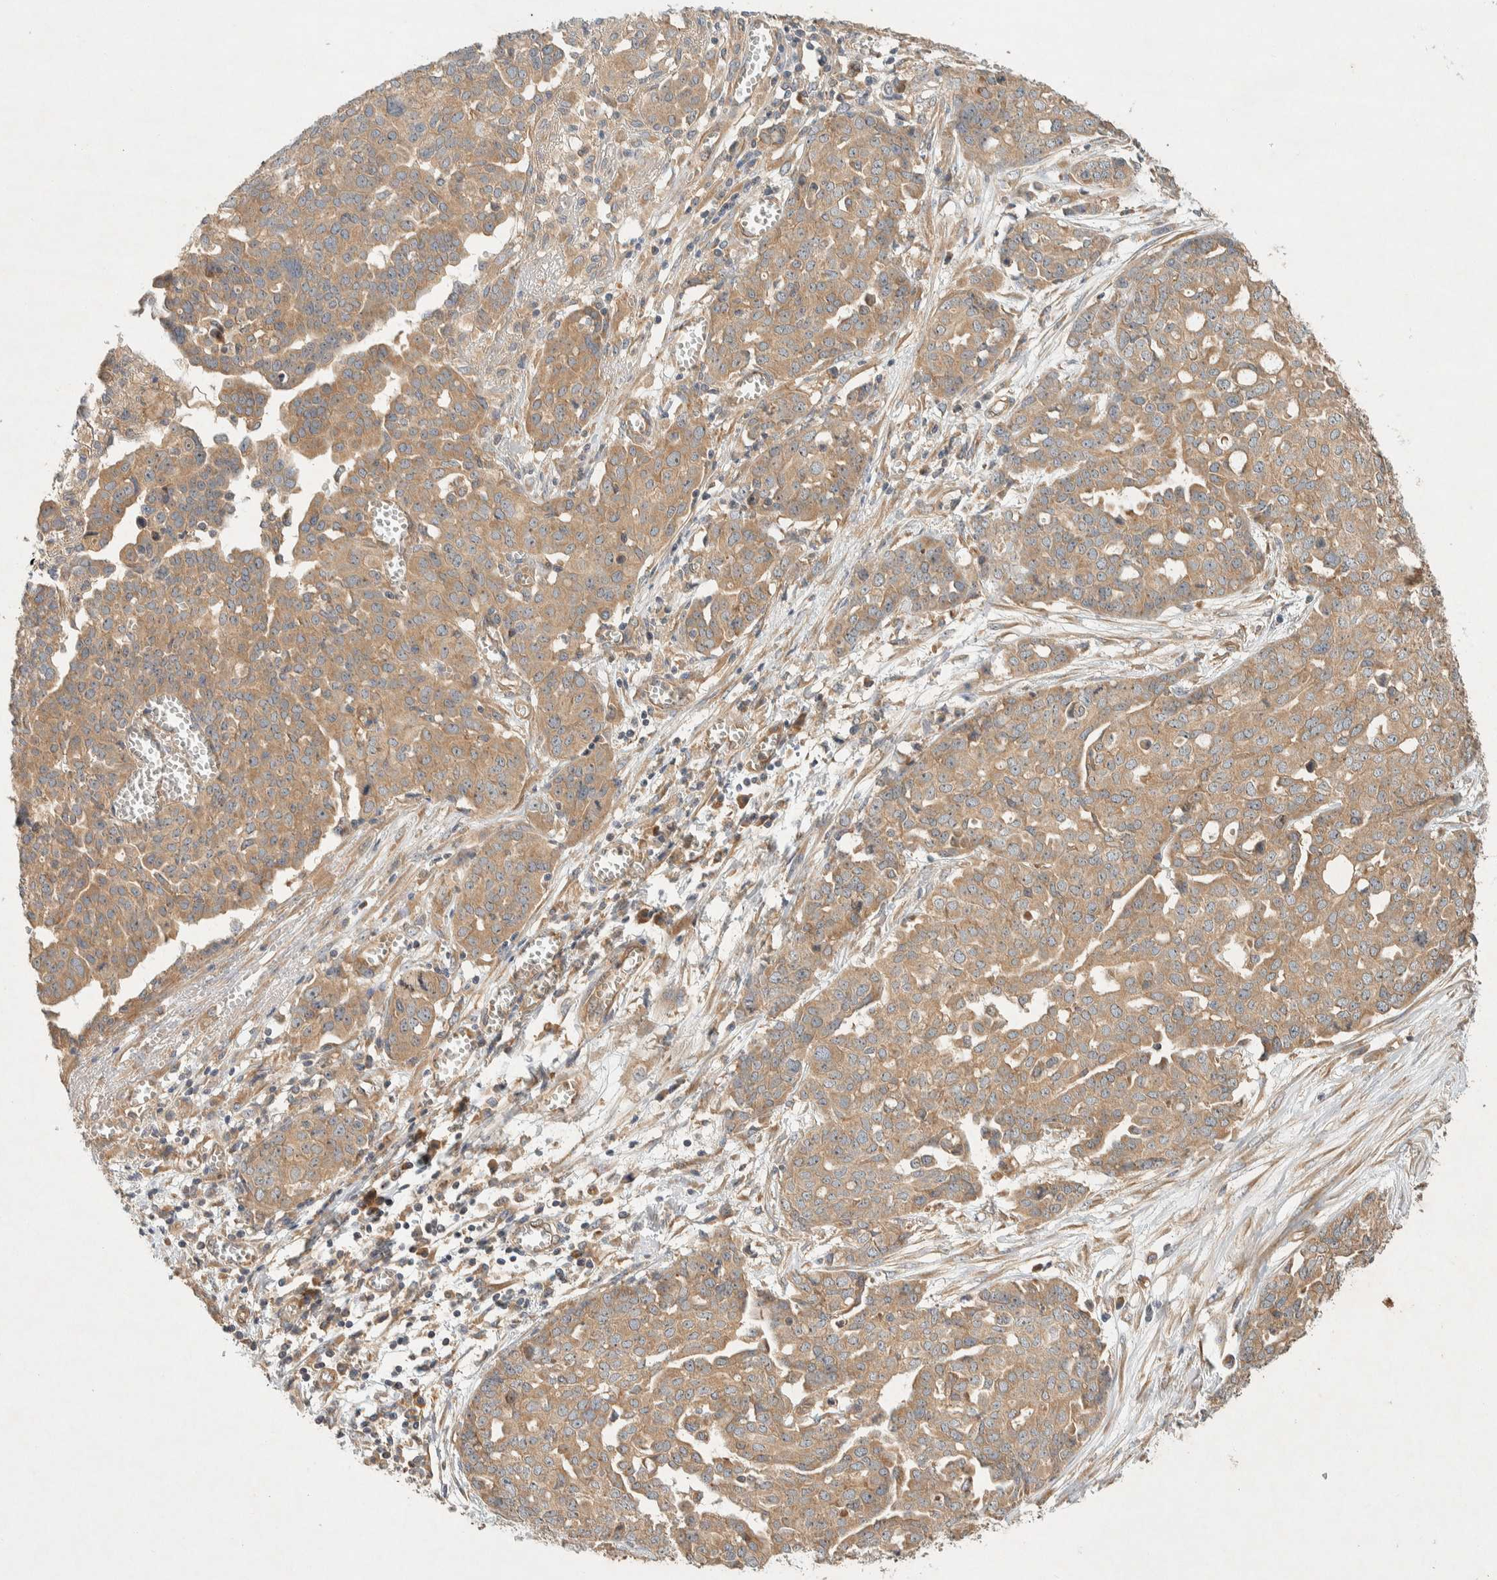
{"staining": {"intensity": "weak", "quantity": ">75%", "location": "cytoplasmic/membranous"}, "tissue": "ovarian cancer", "cell_type": "Tumor cells", "image_type": "cancer", "snomed": [{"axis": "morphology", "description": "Cystadenocarcinoma, serous, NOS"}, {"axis": "topography", "description": "Soft tissue"}, {"axis": "topography", "description": "Ovary"}], "caption": "Brown immunohistochemical staining in ovarian serous cystadenocarcinoma shows weak cytoplasmic/membranous positivity in about >75% of tumor cells. The staining was performed using DAB (3,3'-diaminobenzidine) to visualize the protein expression in brown, while the nuclei were stained in blue with hematoxylin (Magnification: 20x).", "gene": "PXK", "patient": {"sex": "female", "age": 57}}